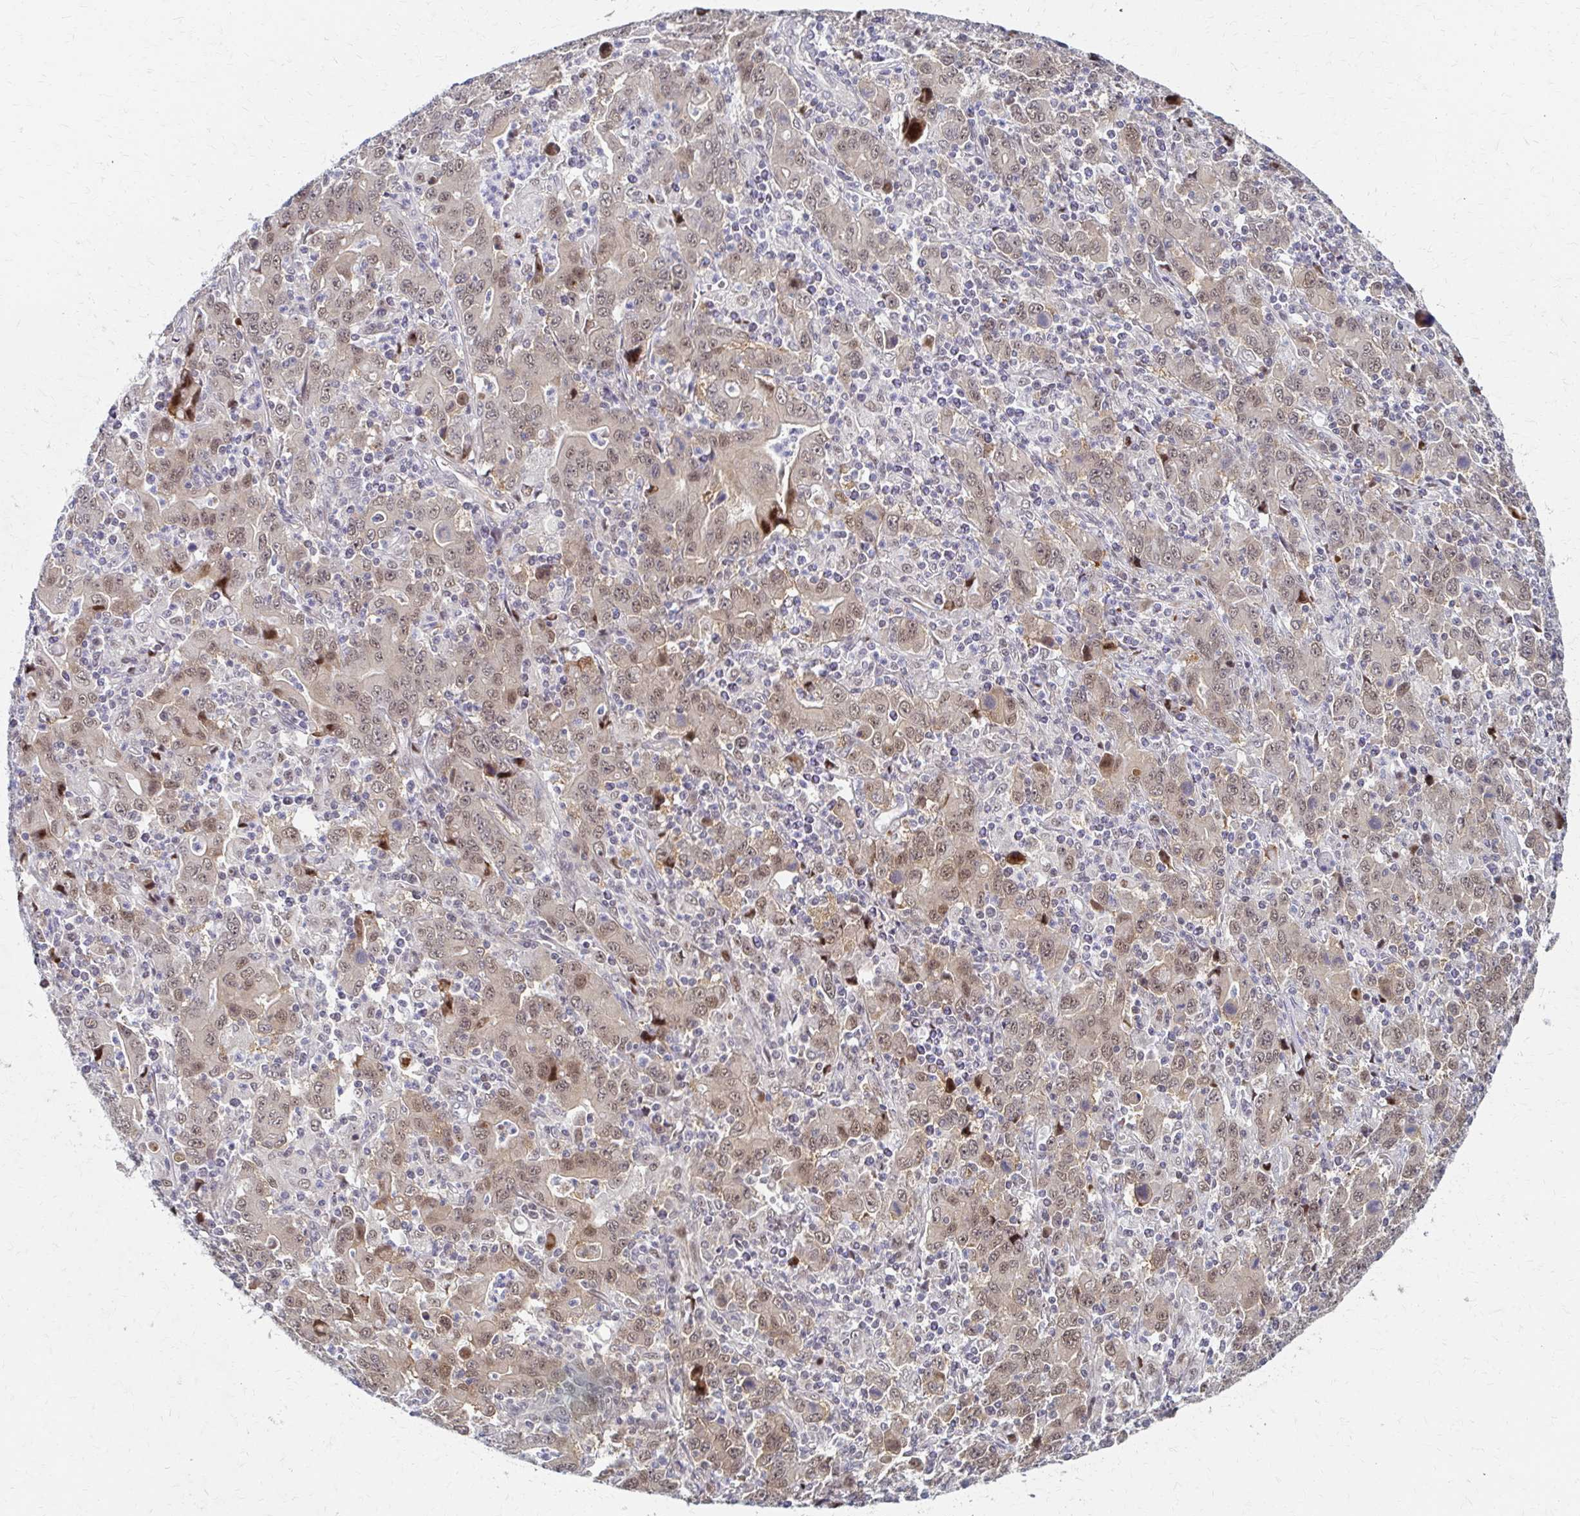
{"staining": {"intensity": "weak", "quantity": ">75%", "location": "cytoplasmic/membranous,nuclear"}, "tissue": "stomach cancer", "cell_type": "Tumor cells", "image_type": "cancer", "snomed": [{"axis": "morphology", "description": "Adenocarcinoma, NOS"}, {"axis": "topography", "description": "Stomach, upper"}], "caption": "Immunohistochemical staining of human adenocarcinoma (stomach) displays low levels of weak cytoplasmic/membranous and nuclear protein staining in approximately >75% of tumor cells. Ihc stains the protein of interest in brown and the nuclei are stained blue.", "gene": "PSMD7", "patient": {"sex": "male", "age": 69}}